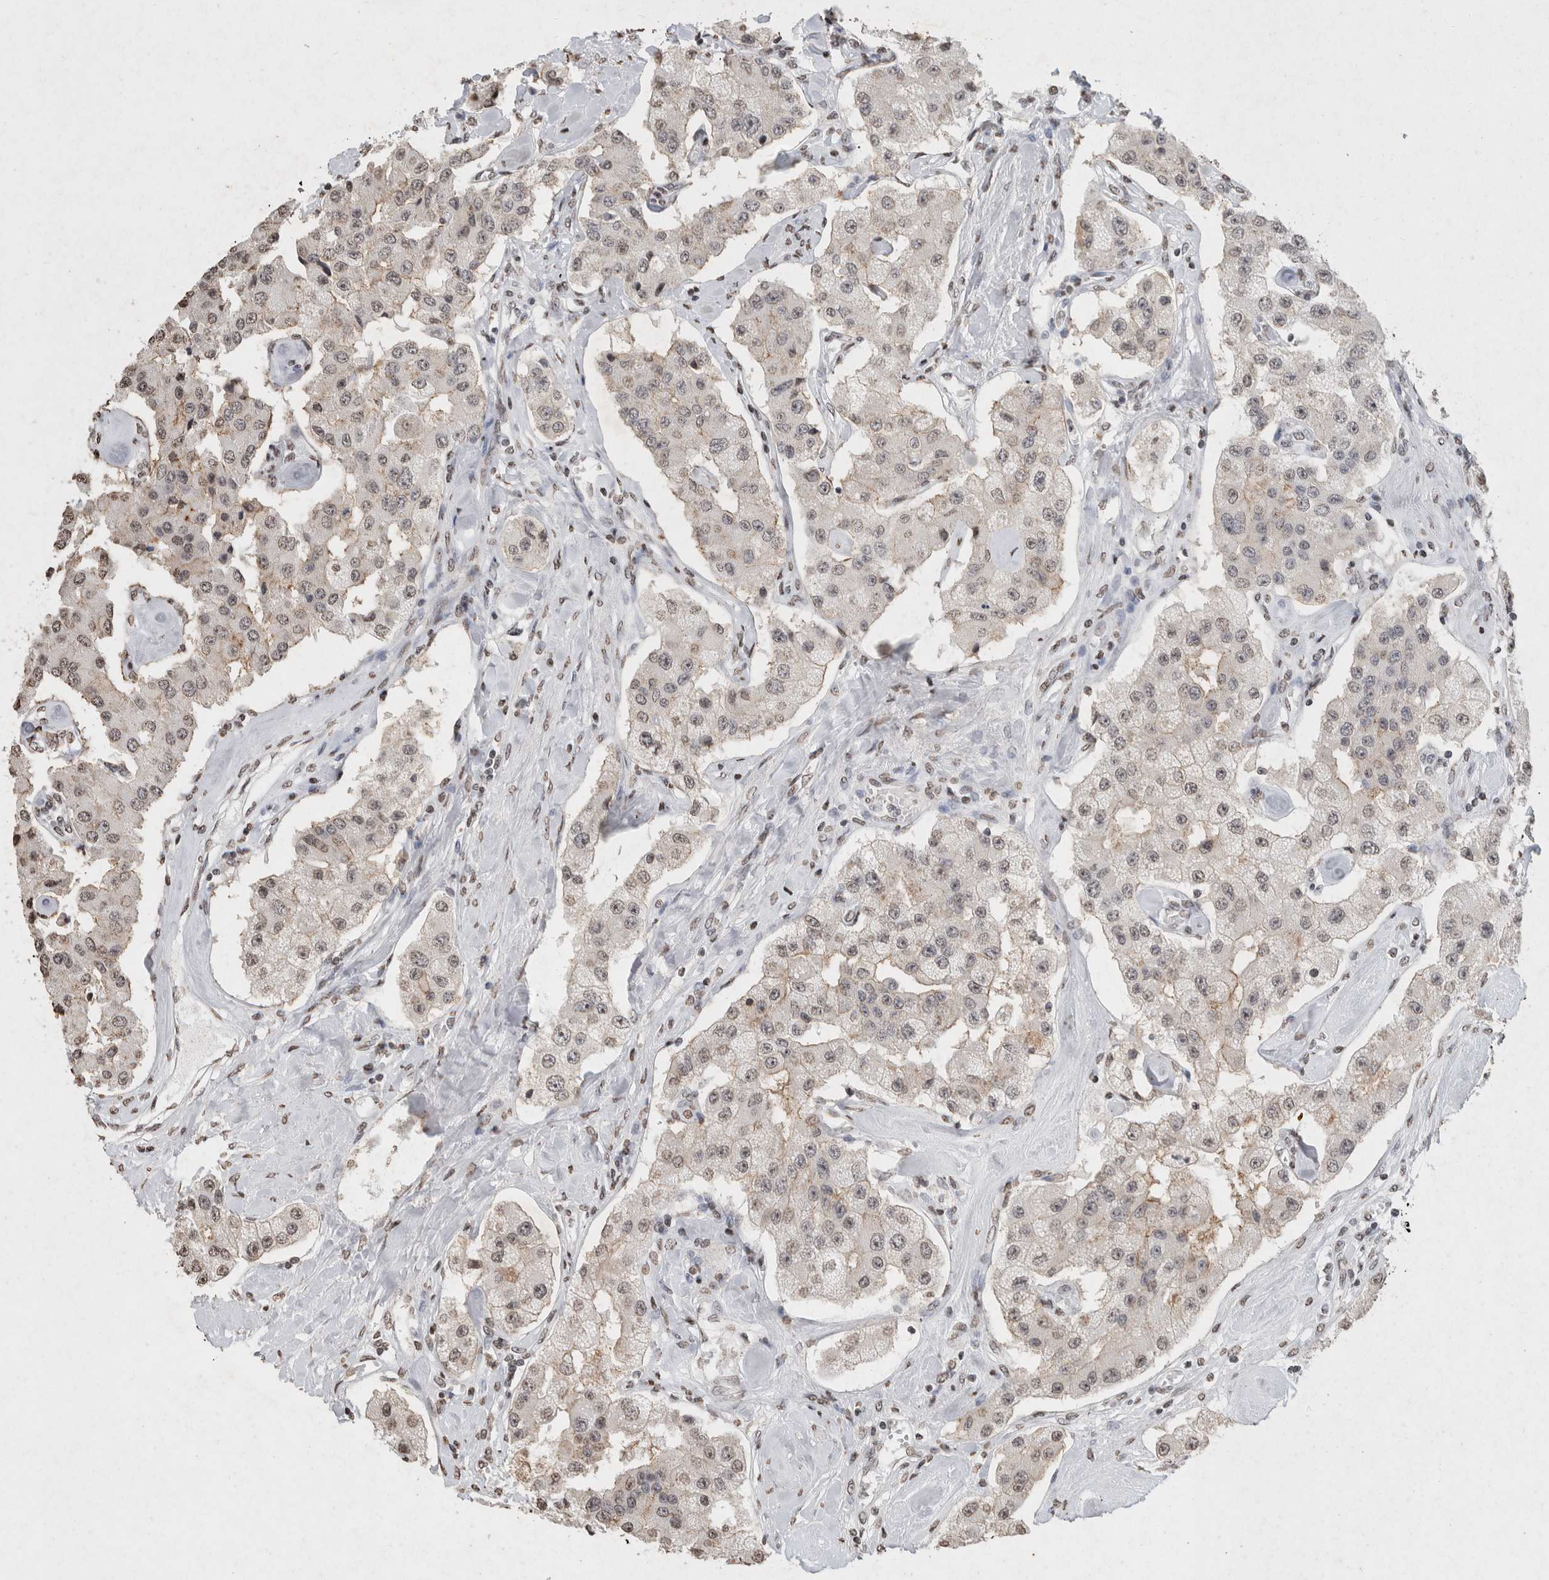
{"staining": {"intensity": "weak", "quantity": "25%-75%", "location": "nuclear"}, "tissue": "carcinoid", "cell_type": "Tumor cells", "image_type": "cancer", "snomed": [{"axis": "morphology", "description": "Carcinoid, malignant, NOS"}, {"axis": "topography", "description": "Pancreas"}], "caption": "Immunohistochemical staining of human carcinoid reveals weak nuclear protein positivity in approximately 25%-75% of tumor cells.", "gene": "CNTN1", "patient": {"sex": "male", "age": 41}}